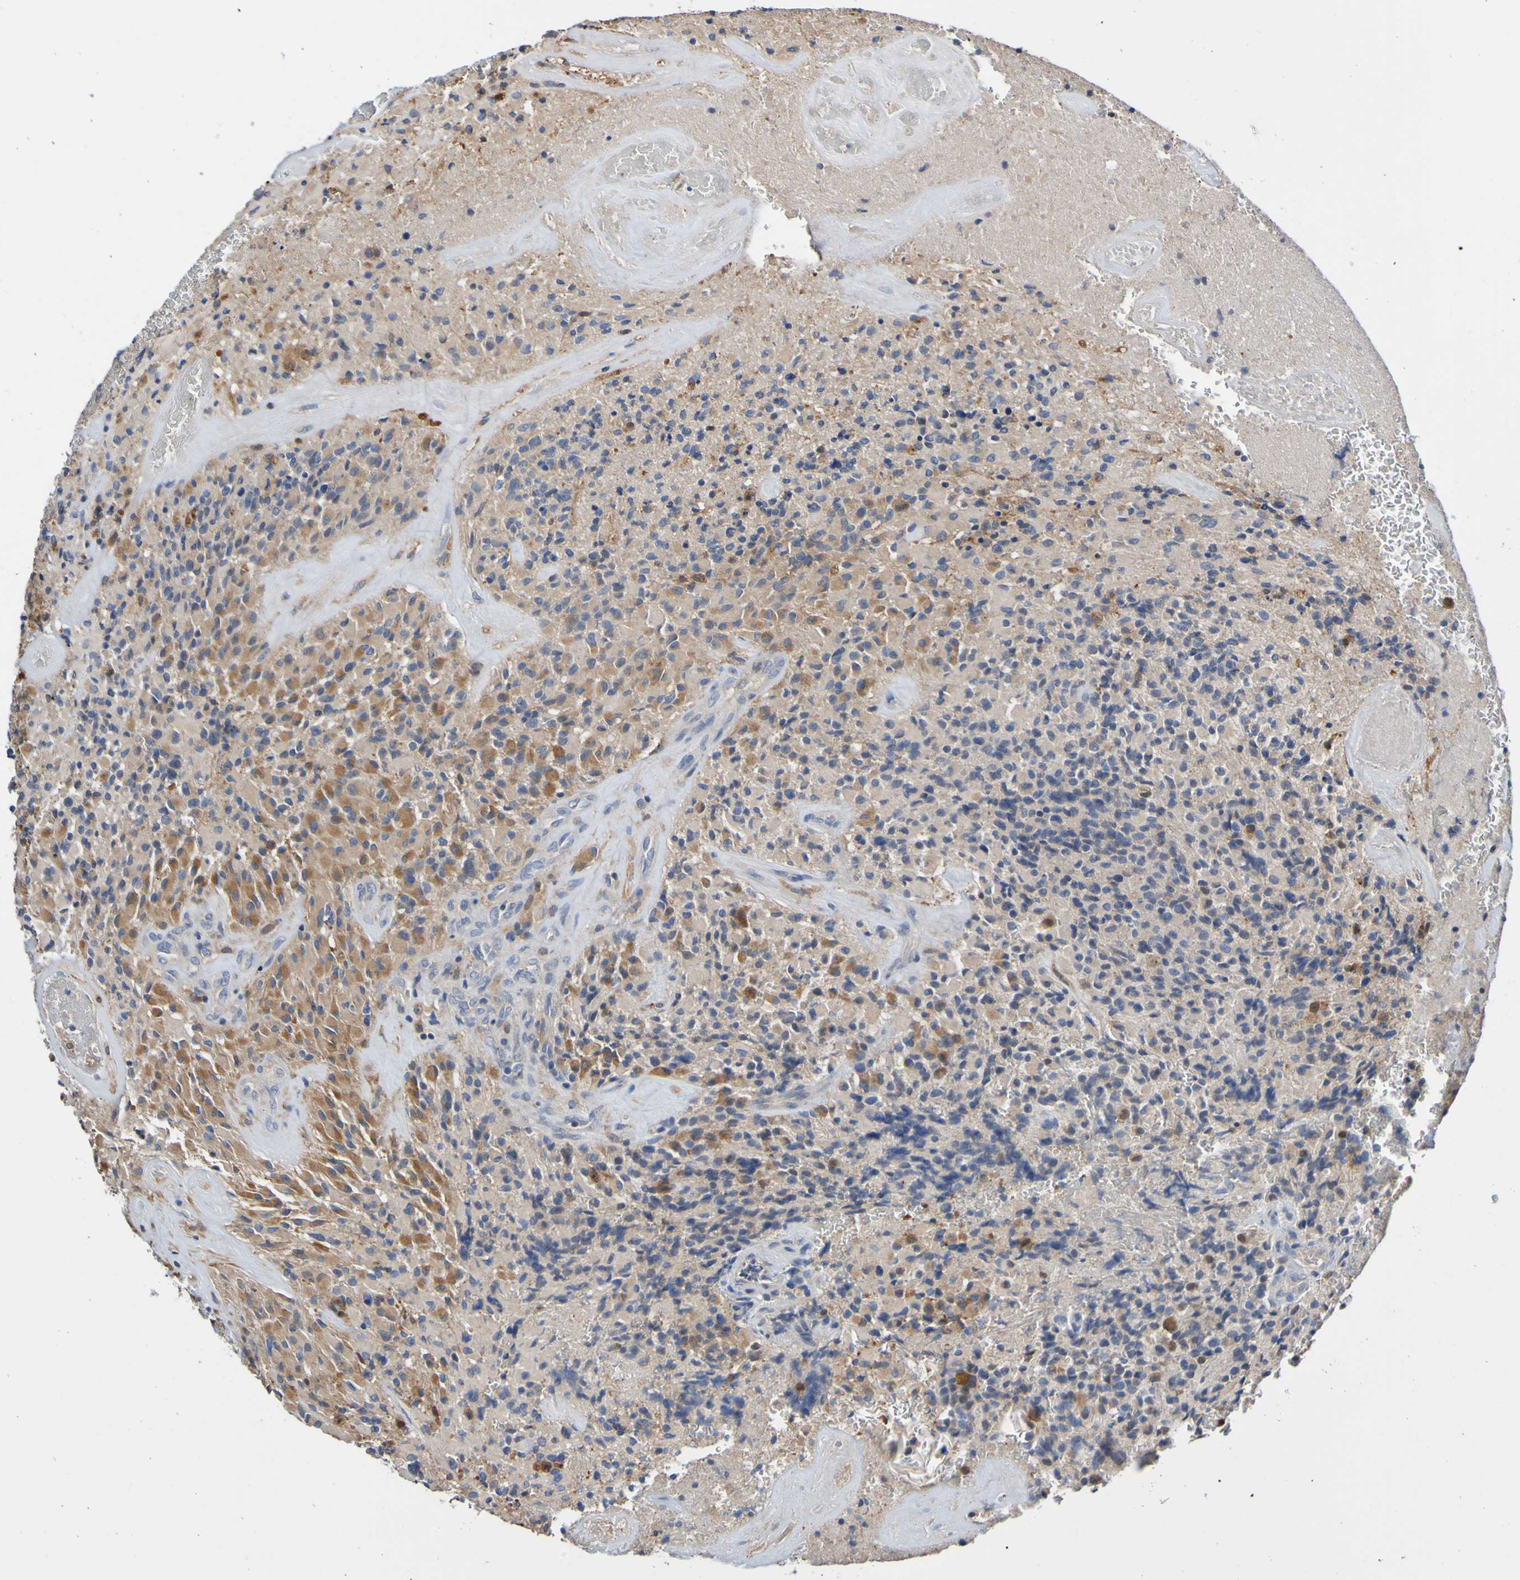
{"staining": {"intensity": "moderate", "quantity": ">75%", "location": "cytoplasmic/membranous"}, "tissue": "glioma", "cell_type": "Tumor cells", "image_type": "cancer", "snomed": [{"axis": "morphology", "description": "Glioma, malignant, High grade"}, {"axis": "topography", "description": "Brain"}], "caption": "Immunohistochemical staining of malignant high-grade glioma exhibits moderate cytoplasmic/membranous protein staining in approximately >75% of tumor cells.", "gene": "METAP2", "patient": {"sex": "male", "age": 71}}